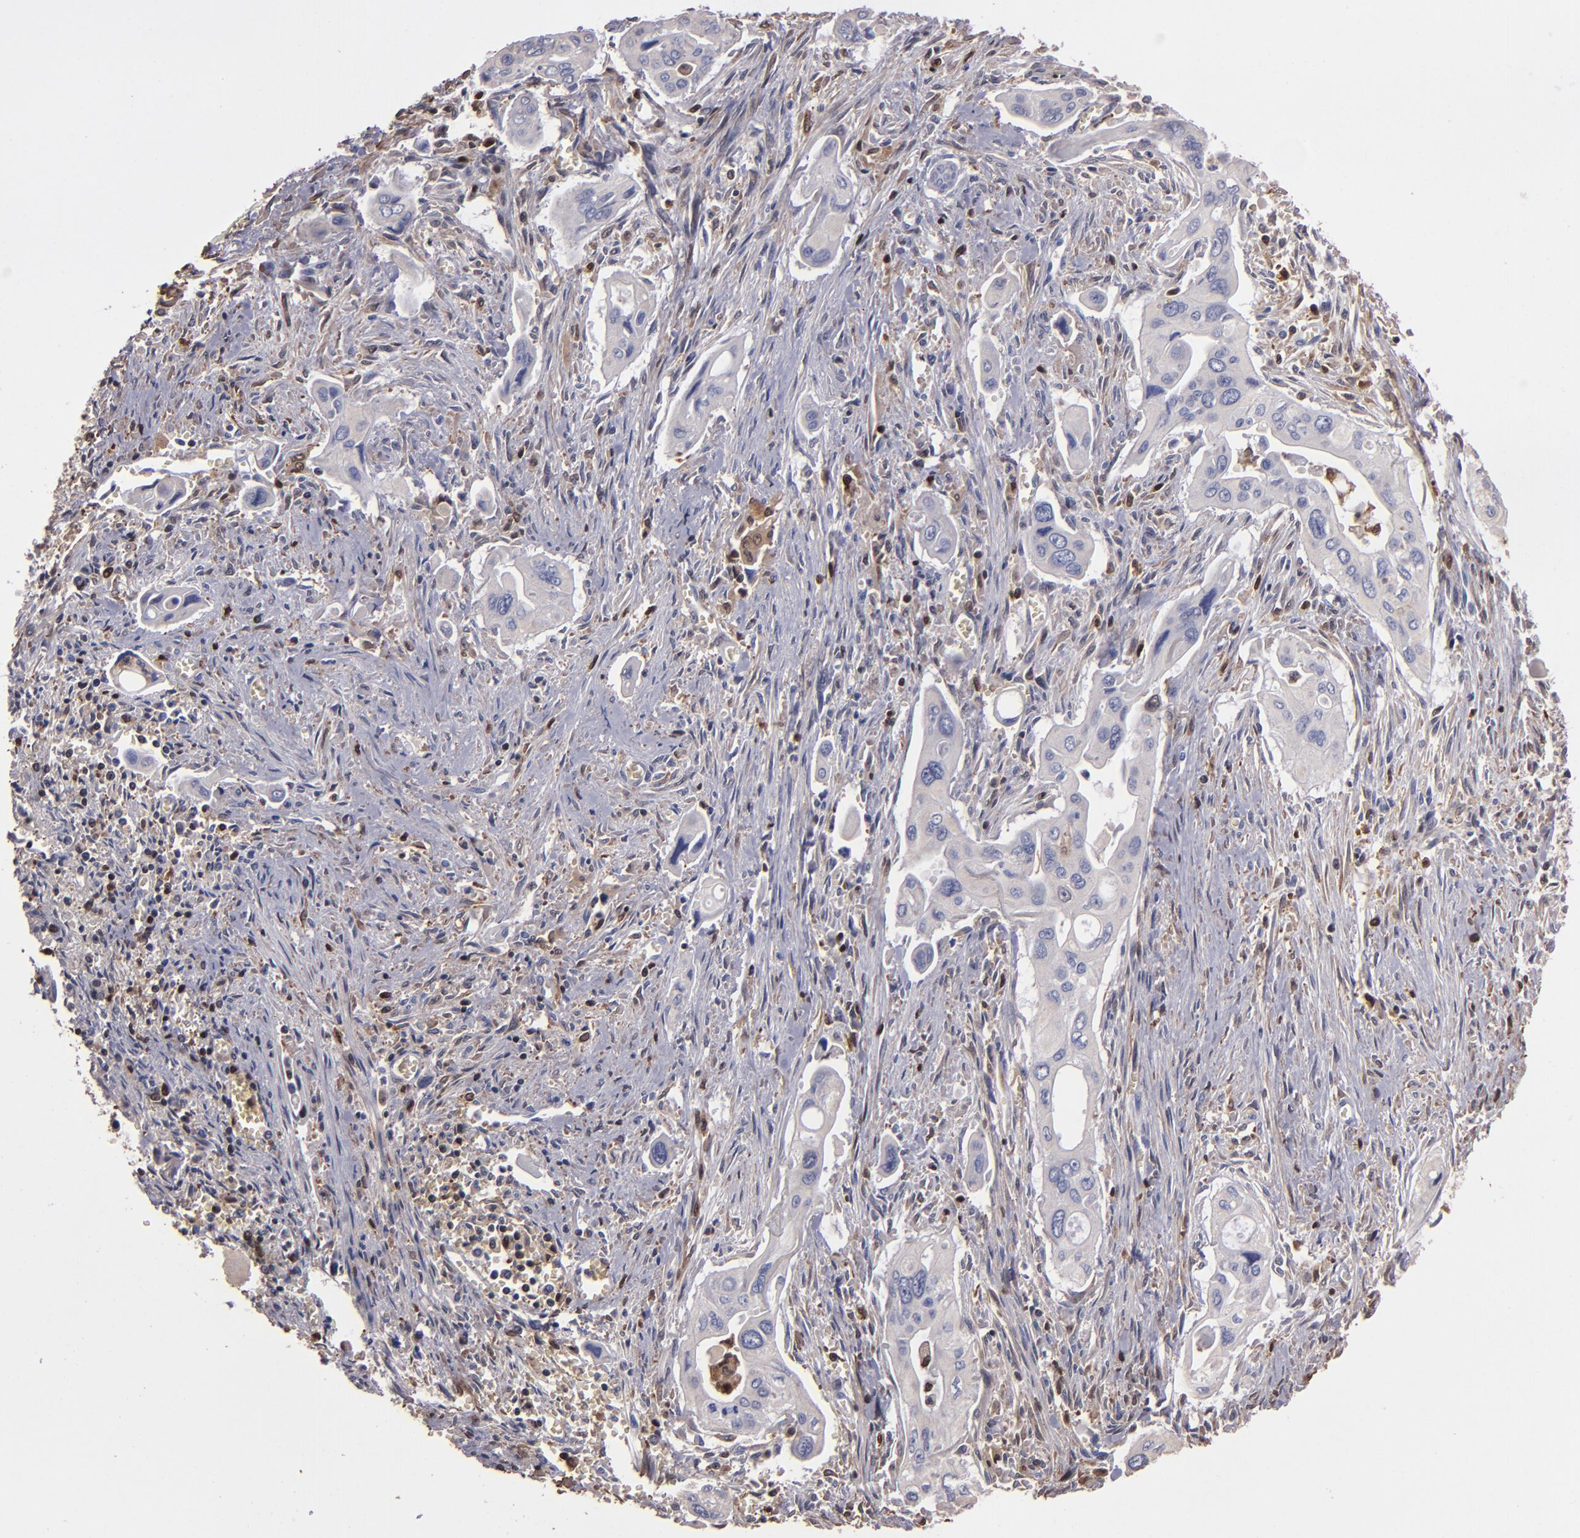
{"staining": {"intensity": "negative", "quantity": "none", "location": "none"}, "tissue": "pancreatic cancer", "cell_type": "Tumor cells", "image_type": "cancer", "snomed": [{"axis": "morphology", "description": "Adenocarcinoma, NOS"}, {"axis": "topography", "description": "Pancreas"}], "caption": "Tumor cells show no significant protein staining in adenocarcinoma (pancreatic). (Stains: DAB immunohistochemistry (IHC) with hematoxylin counter stain, Microscopy: brightfield microscopy at high magnification).", "gene": "S100A4", "patient": {"sex": "male", "age": 77}}